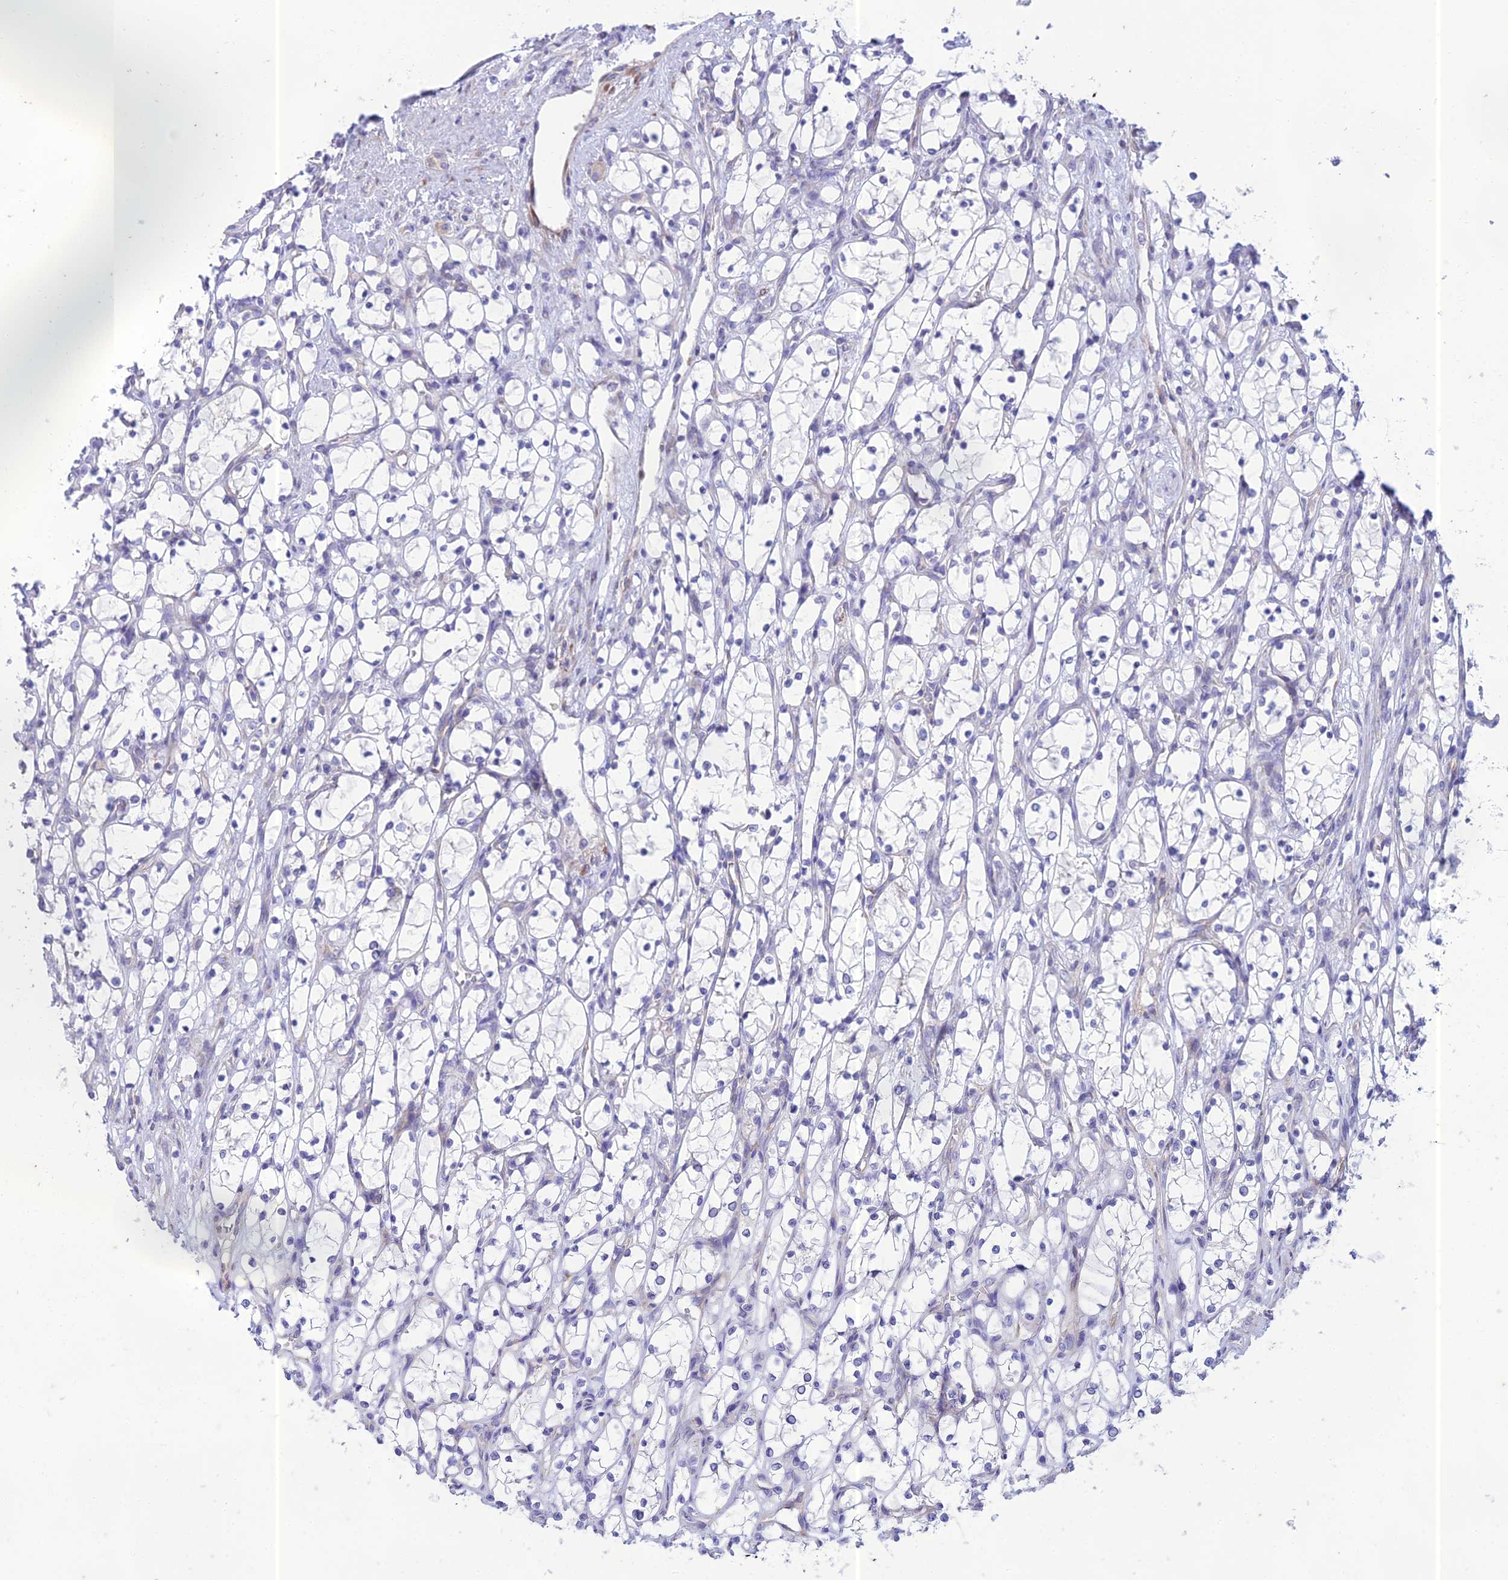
{"staining": {"intensity": "negative", "quantity": "none", "location": "none"}, "tissue": "renal cancer", "cell_type": "Tumor cells", "image_type": "cancer", "snomed": [{"axis": "morphology", "description": "Adenocarcinoma, NOS"}, {"axis": "topography", "description": "Kidney"}], "caption": "This is a image of IHC staining of renal cancer (adenocarcinoma), which shows no expression in tumor cells.", "gene": "PTCD2", "patient": {"sex": "female", "age": 69}}